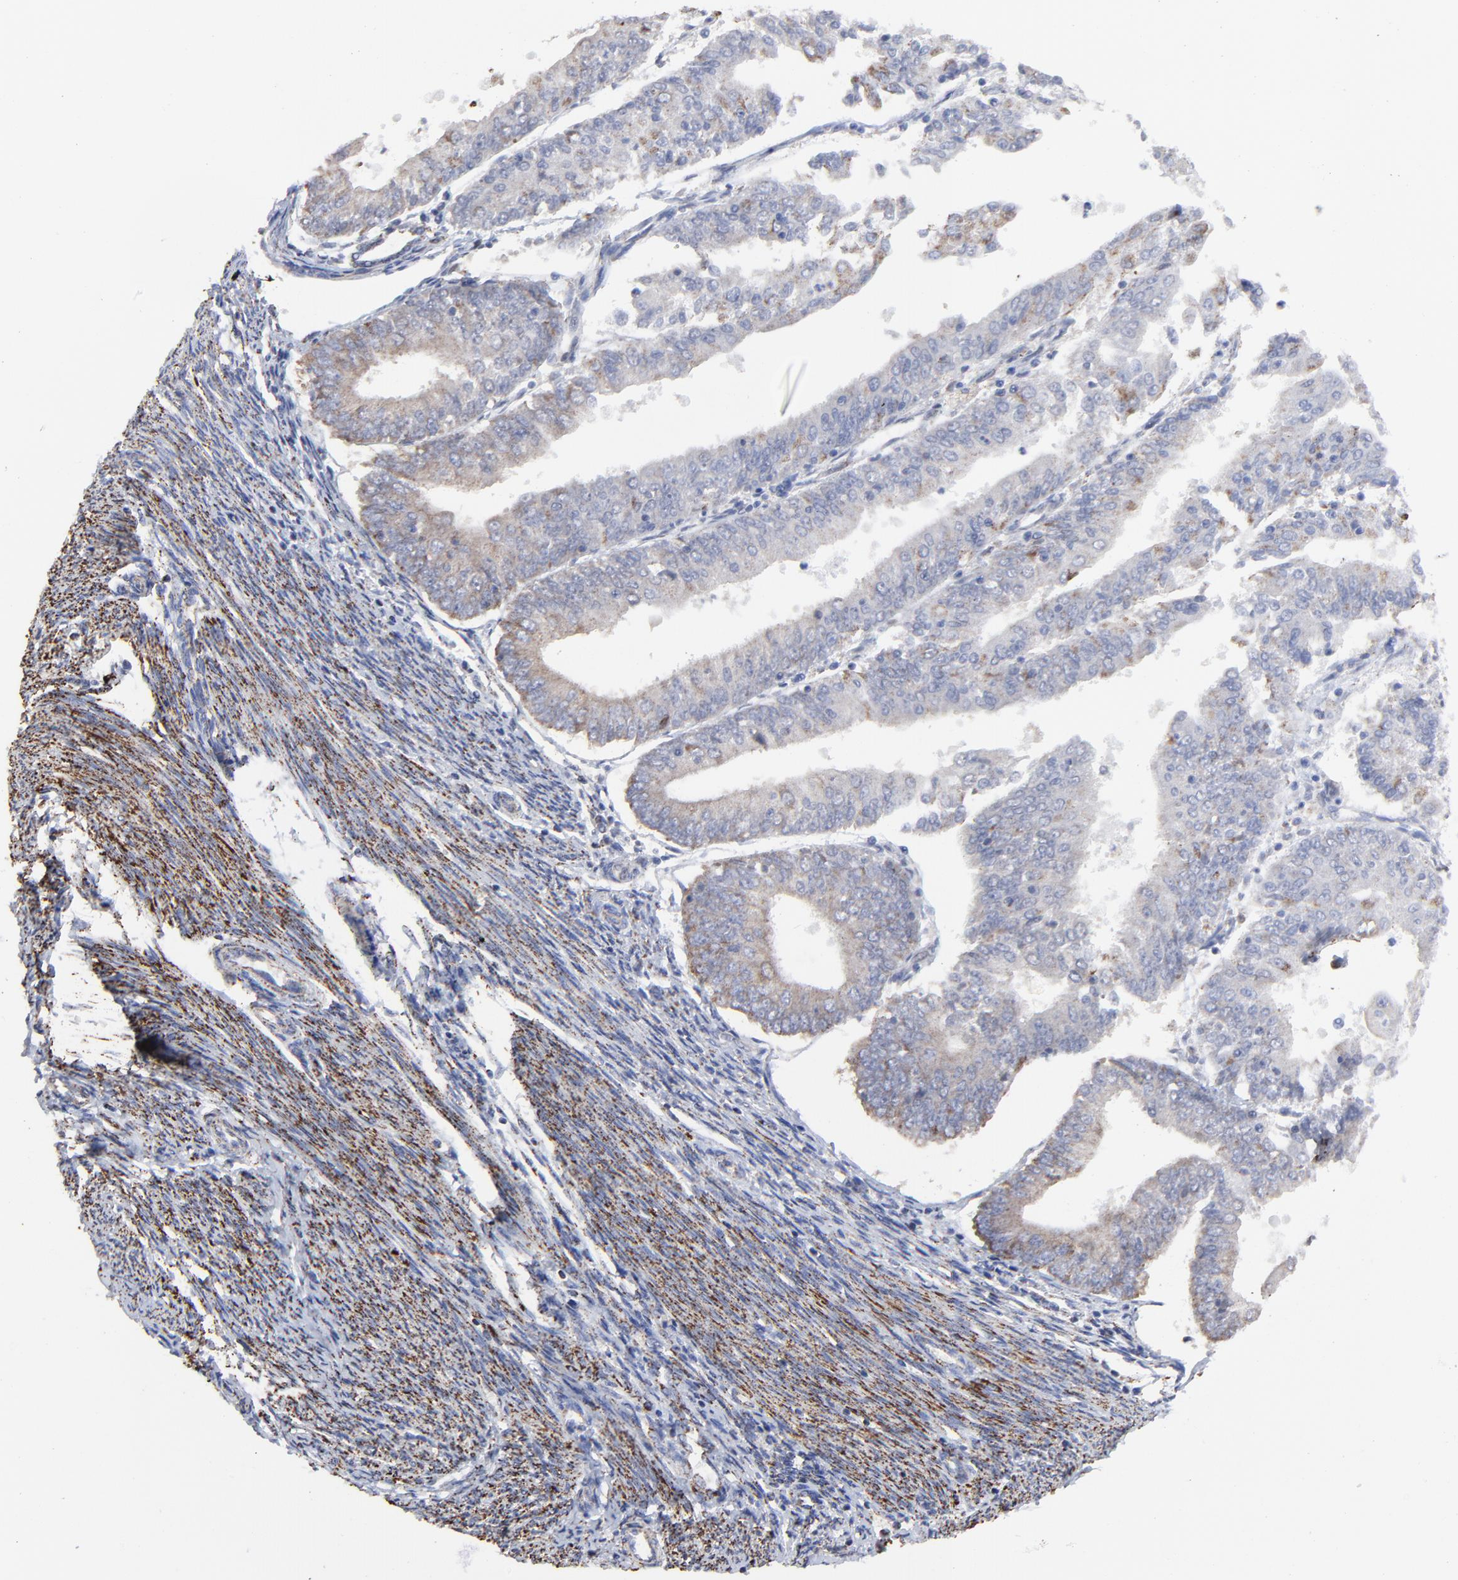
{"staining": {"intensity": "weak", "quantity": ">75%", "location": "cytoplasmic/membranous"}, "tissue": "endometrial cancer", "cell_type": "Tumor cells", "image_type": "cancer", "snomed": [{"axis": "morphology", "description": "Adenocarcinoma, NOS"}, {"axis": "topography", "description": "Endometrium"}], "caption": "Endometrial cancer stained for a protein shows weak cytoplasmic/membranous positivity in tumor cells. Immunohistochemistry (ihc) stains the protein of interest in brown and the nuclei are stained blue.", "gene": "PINK1", "patient": {"sex": "female", "age": 79}}